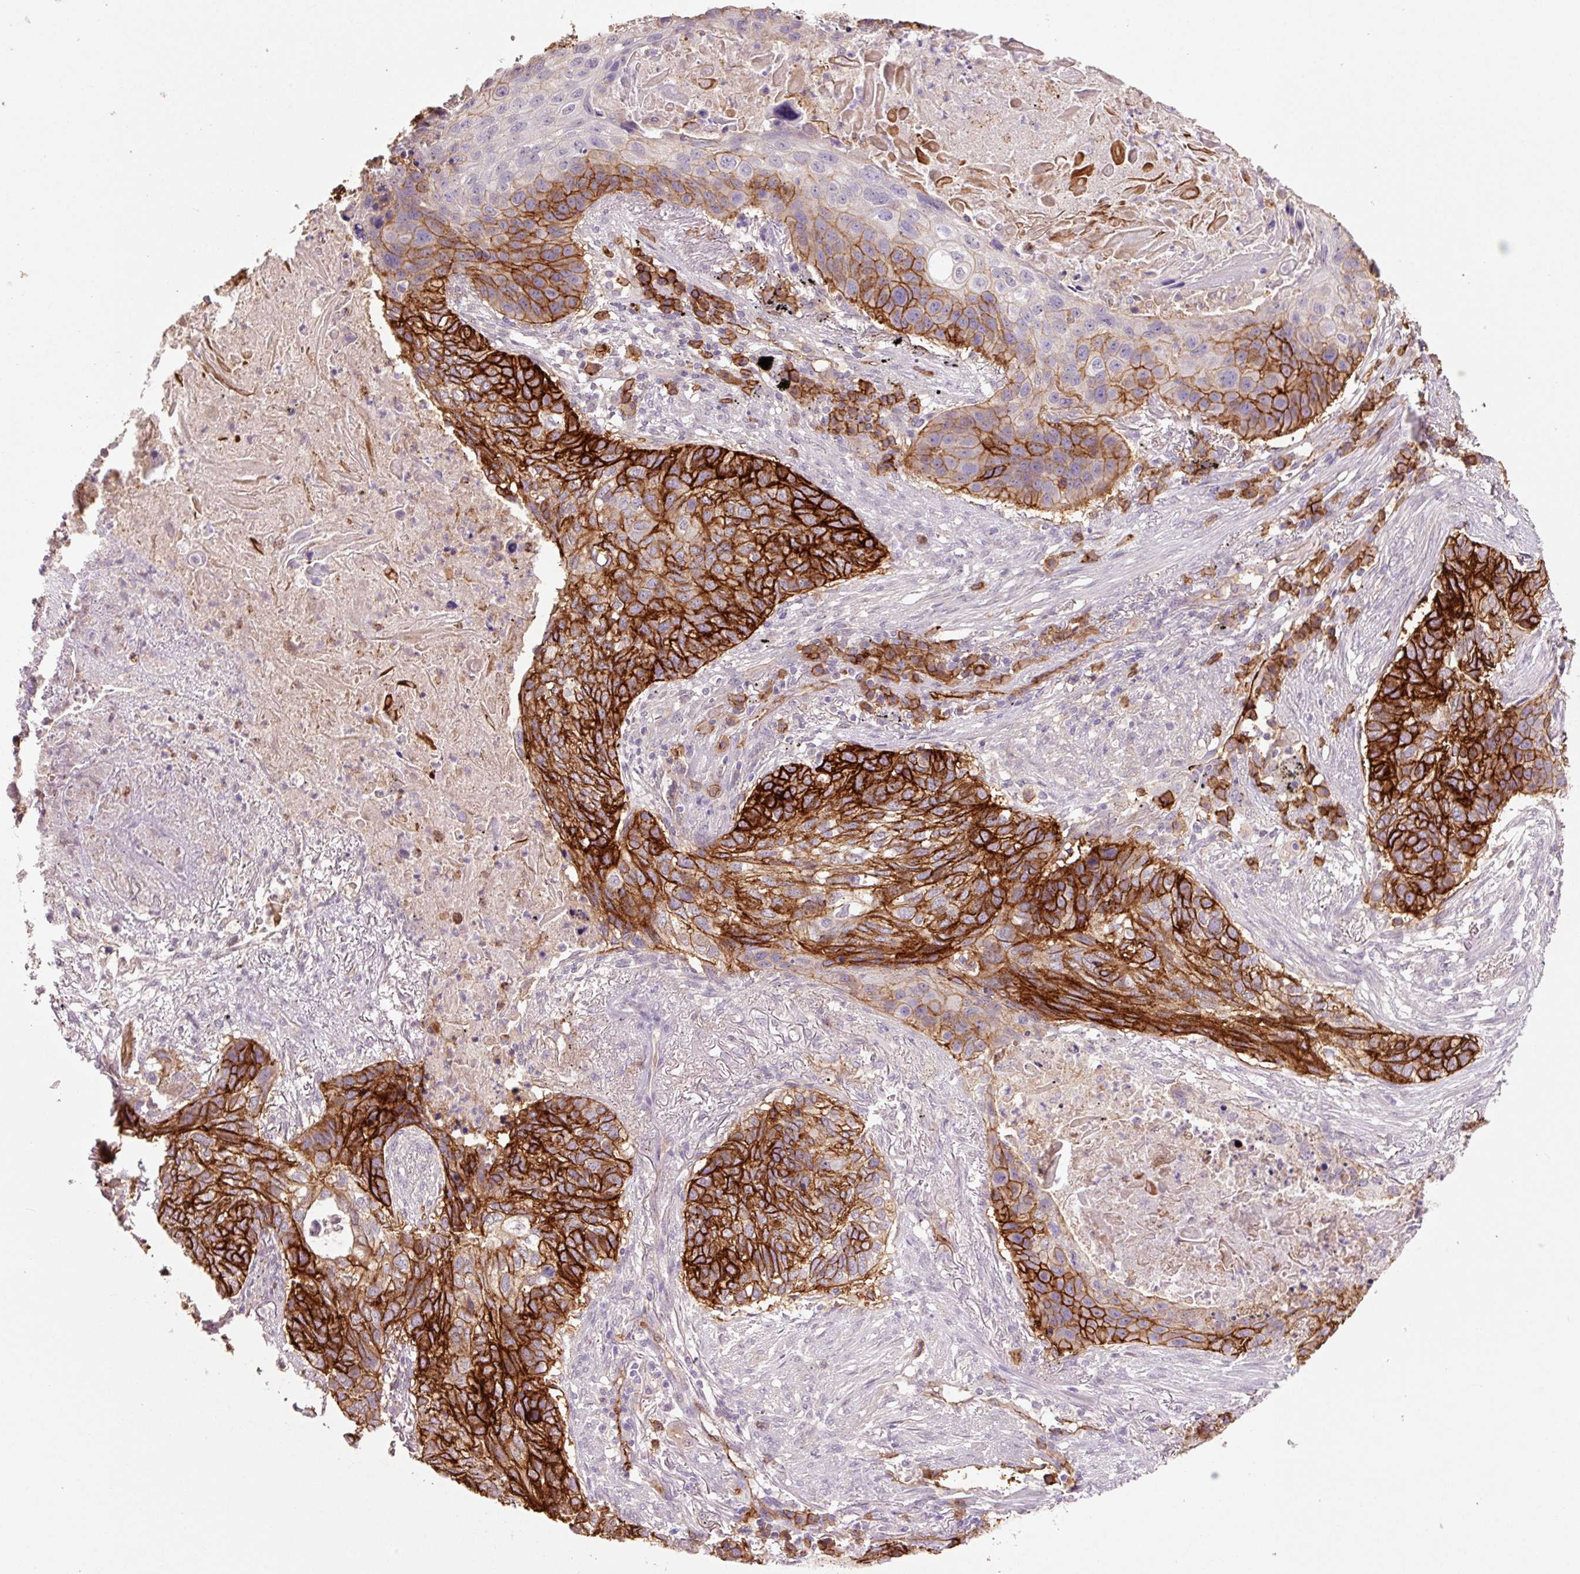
{"staining": {"intensity": "strong", "quantity": "25%-75%", "location": "cytoplasmic/membranous"}, "tissue": "lung cancer", "cell_type": "Tumor cells", "image_type": "cancer", "snomed": [{"axis": "morphology", "description": "Squamous cell carcinoma, NOS"}, {"axis": "topography", "description": "Lung"}], "caption": "Lung squamous cell carcinoma stained for a protein demonstrates strong cytoplasmic/membranous positivity in tumor cells. Nuclei are stained in blue.", "gene": "SLC1A4", "patient": {"sex": "female", "age": 63}}